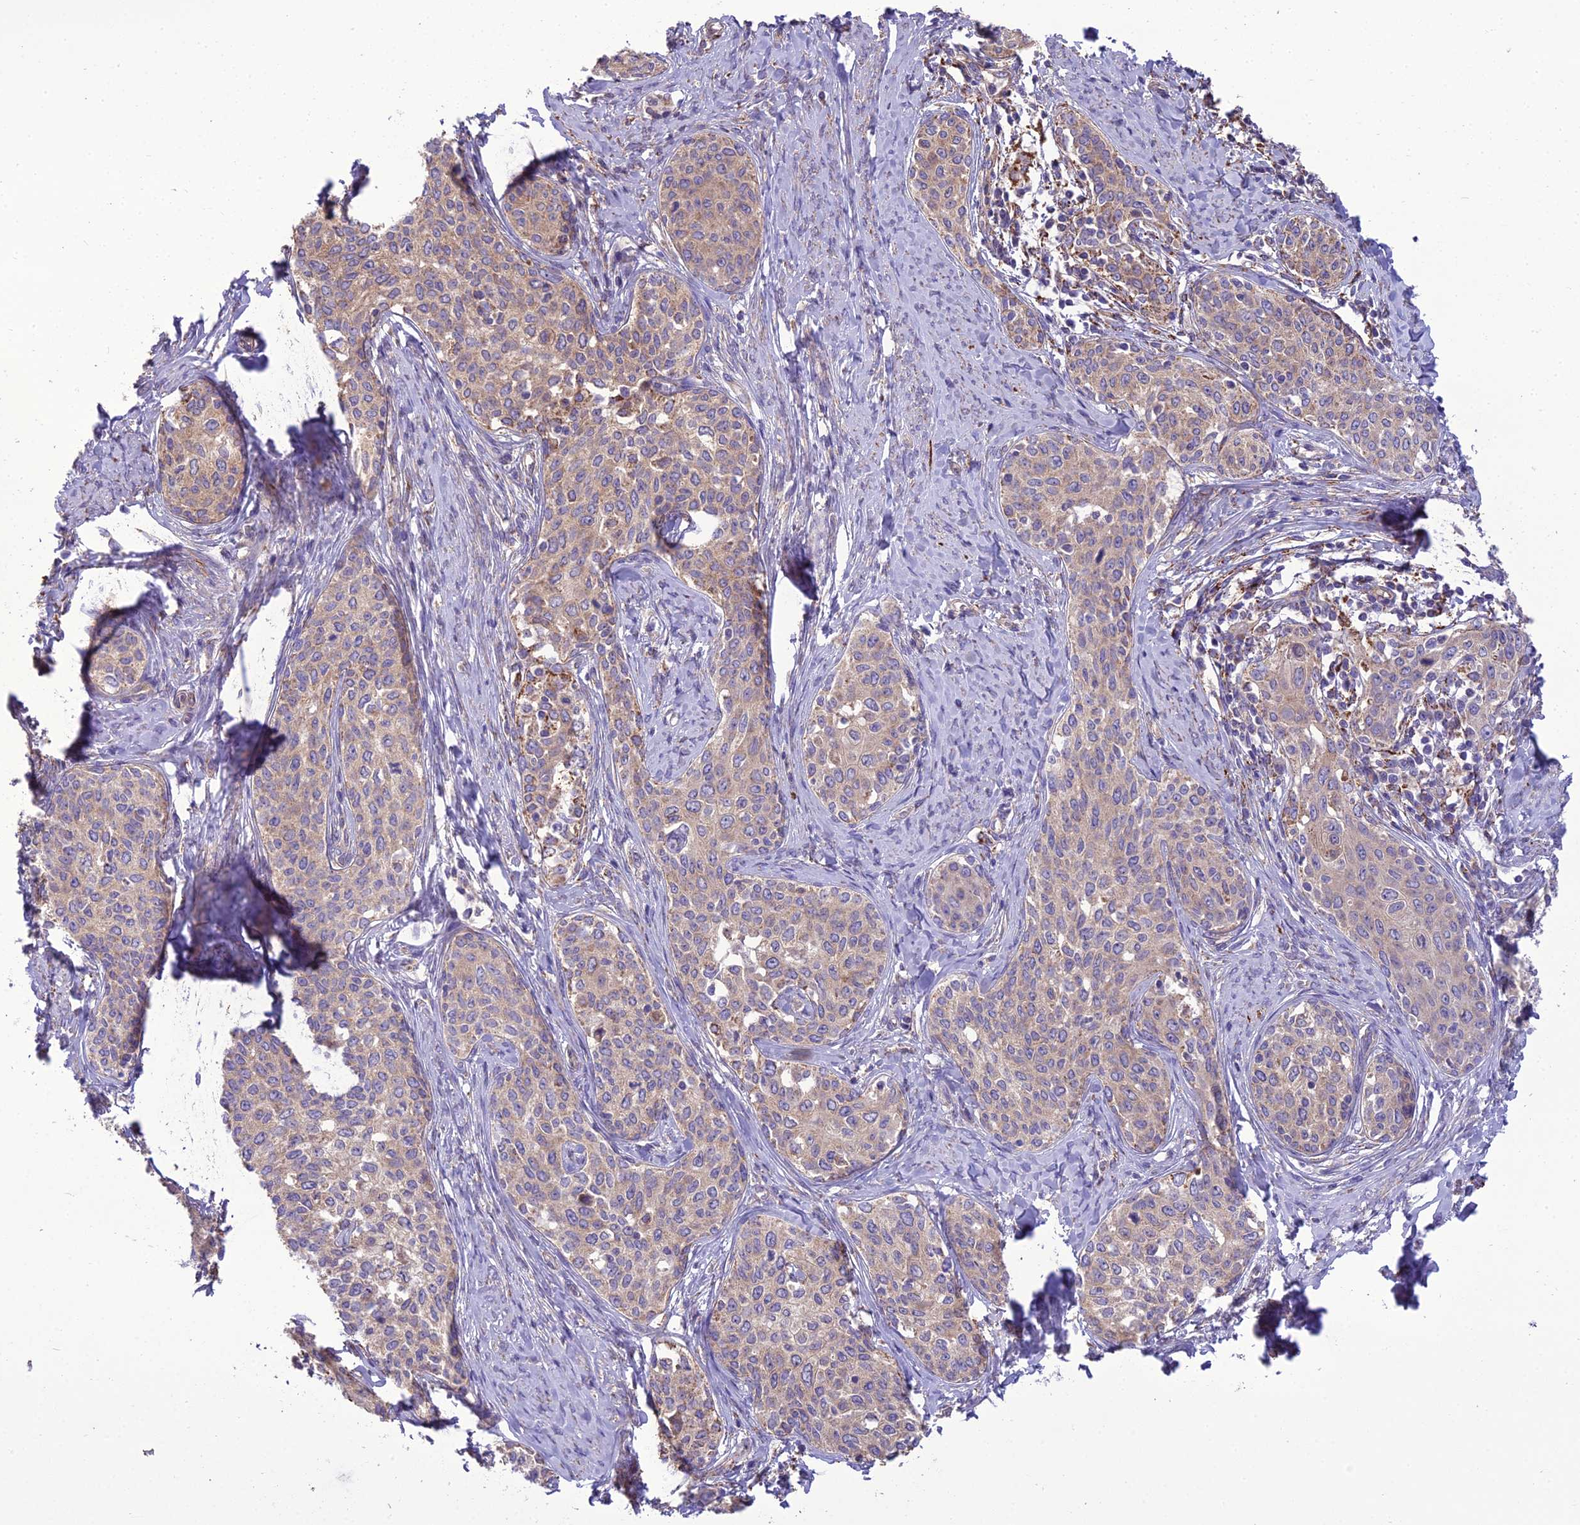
{"staining": {"intensity": "weak", "quantity": ">75%", "location": "cytoplasmic/membranous"}, "tissue": "cervical cancer", "cell_type": "Tumor cells", "image_type": "cancer", "snomed": [{"axis": "morphology", "description": "Squamous cell carcinoma, NOS"}, {"axis": "morphology", "description": "Adenocarcinoma, NOS"}, {"axis": "topography", "description": "Cervix"}], "caption": "Brown immunohistochemical staining in human cervical cancer (adenocarcinoma) demonstrates weak cytoplasmic/membranous positivity in about >75% of tumor cells.", "gene": "TBC1D24", "patient": {"sex": "female", "age": 52}}